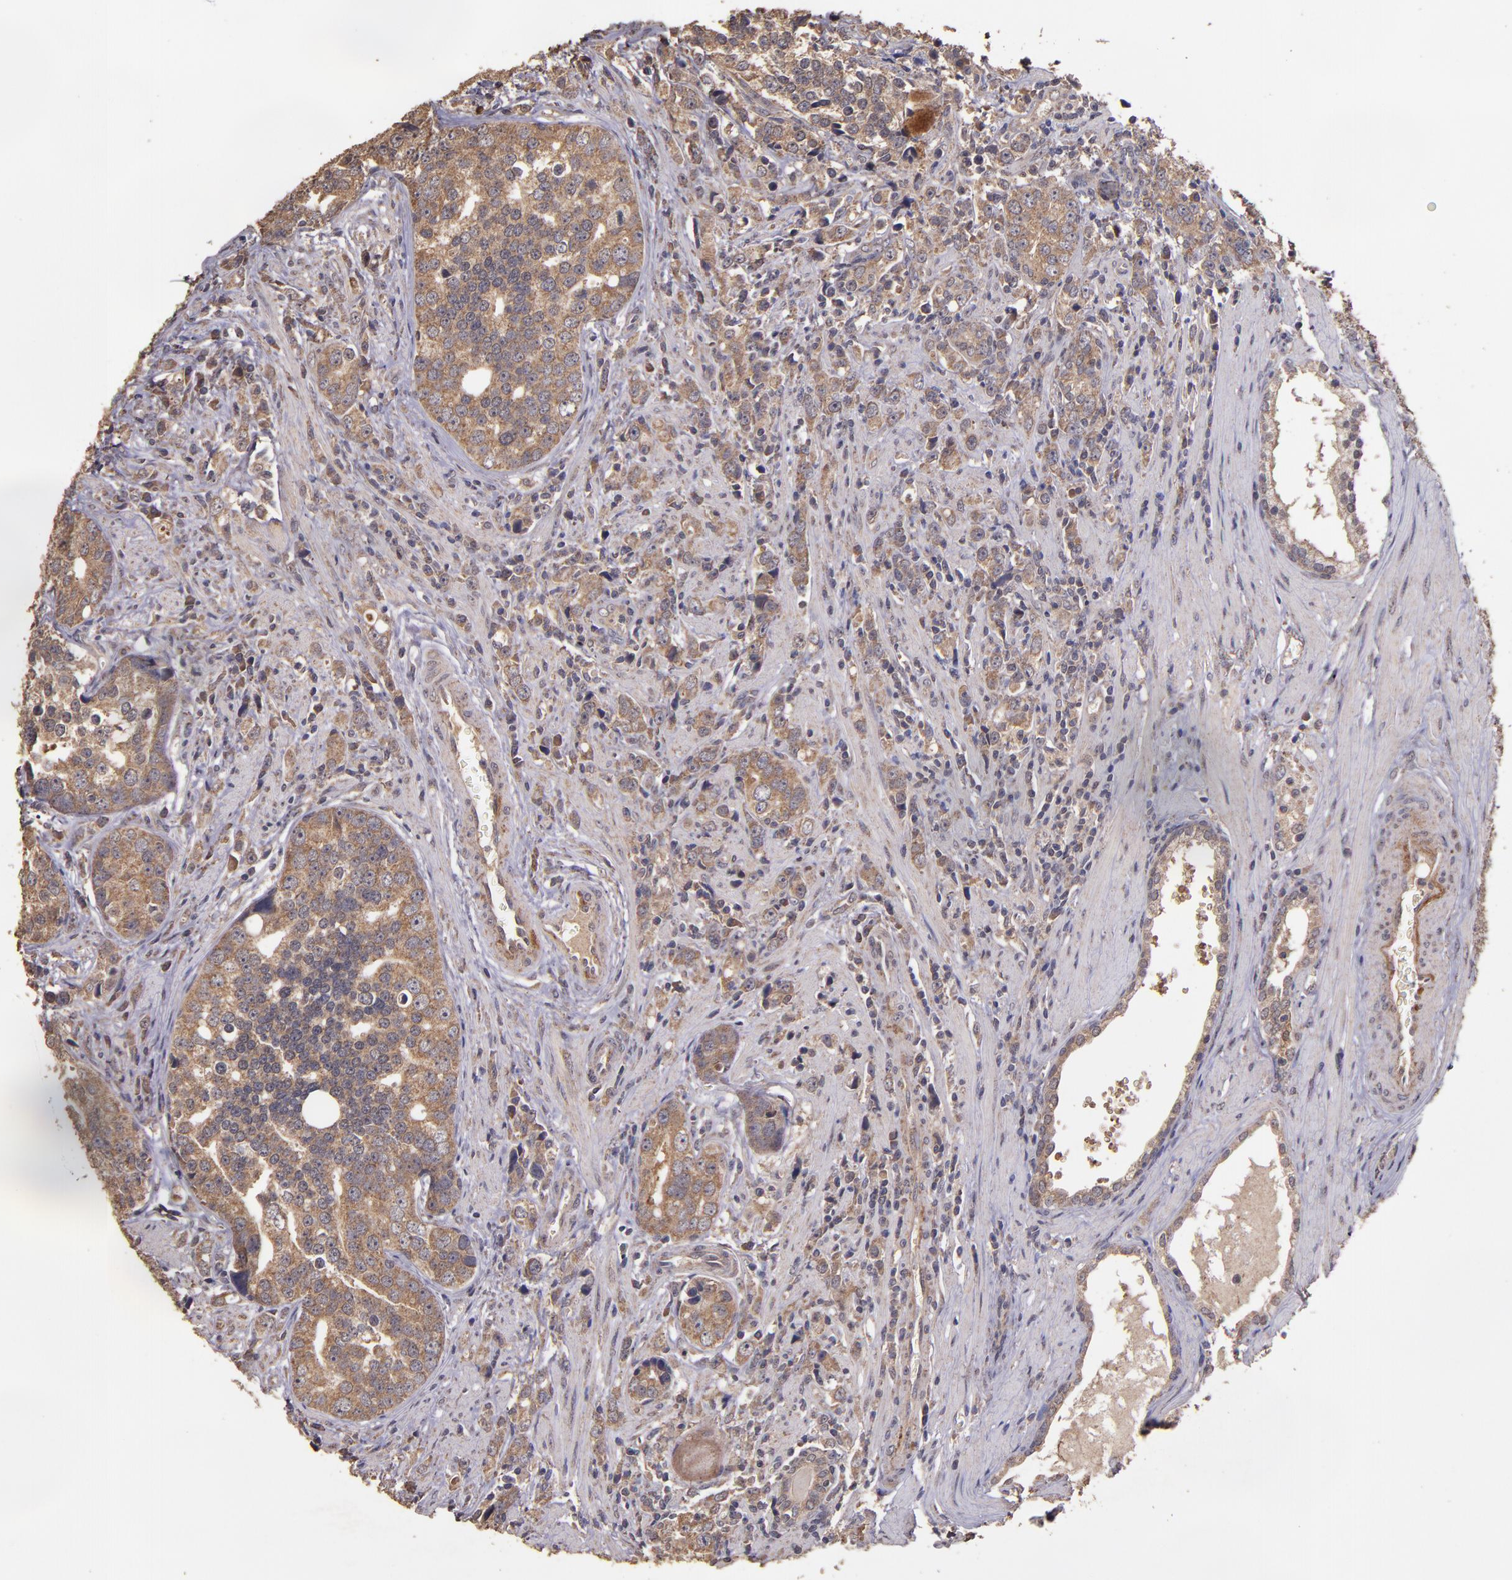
{"staining": {"intensity": "moderate", "quantity": ">75%", "location": "cytoplasmic/membranous"}, "tissue": "prostate cancer", "cell_type": "Tumor cells", "image_type": "cancer", "snomed": [{"axis": "morphology", "description": "Adenocarcinoma, High grade"}, {"axis": "topography", "description": "Prostate"}], "caption": "Prostate cancer (high-grade adenocarcinoma) stained with a protein marker displays moderate staining in tumor cells.", "gene": "HECTD1", "patient": {"sex": "male", "age": 71}}